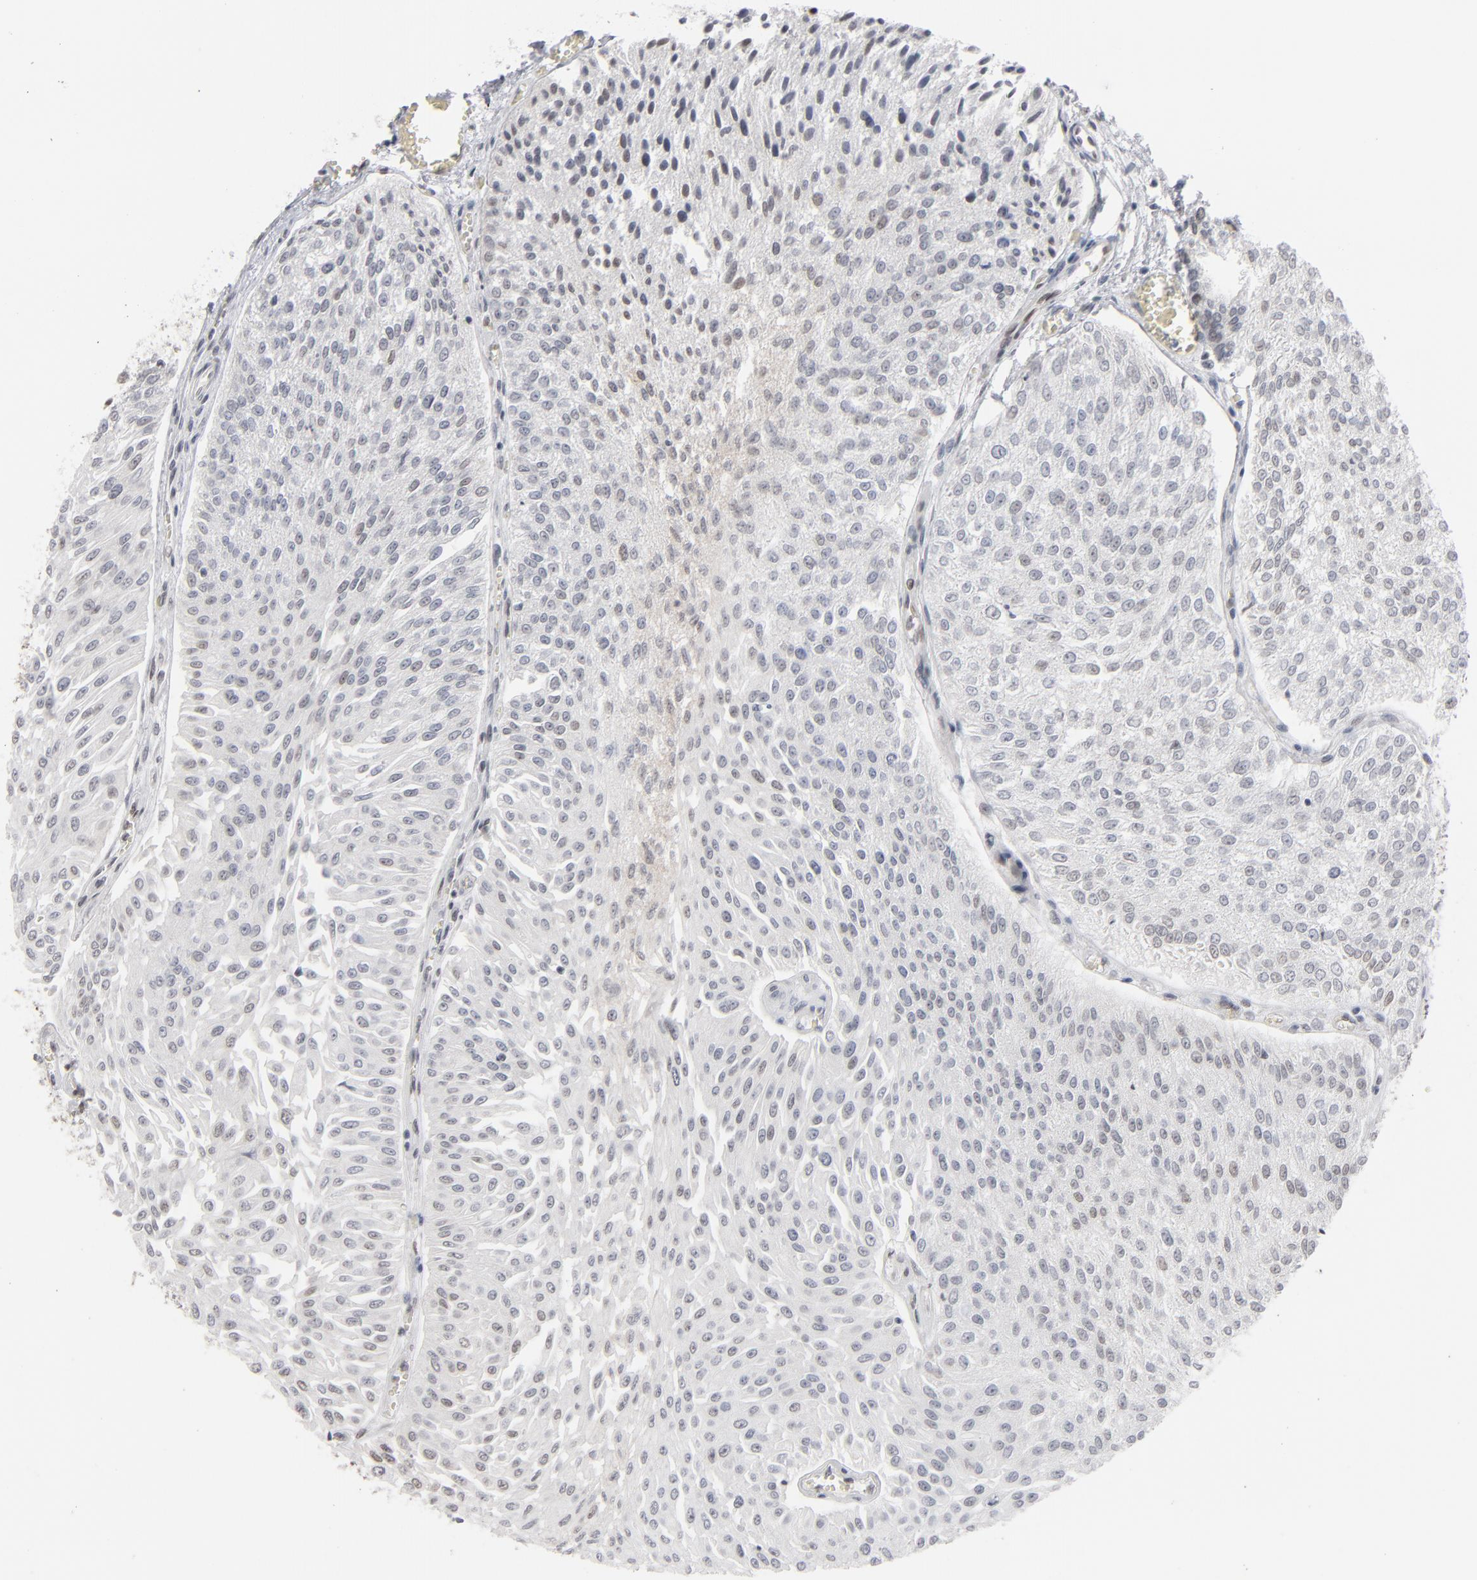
{"staining": {"intensity": "moderate", "quantity": "<25%", "location": "nuclear"}, "tissue": "urothelial cancer", "cell_type": "Tumor cells", "image_type": "cancer", "snomed": [{"axis": "morphology", "description": "Urothelial carcinoma, Low grade"}, {"axis": "topography", "description": "Urinary bladder"}], "caption": "Protein expression analysis of human urothelial cancer reveals moderate nuclear positivity in approximately <25% of tumor cells.", "gene": "IRF9", "patient": {"sex": "male", "age": 86}}